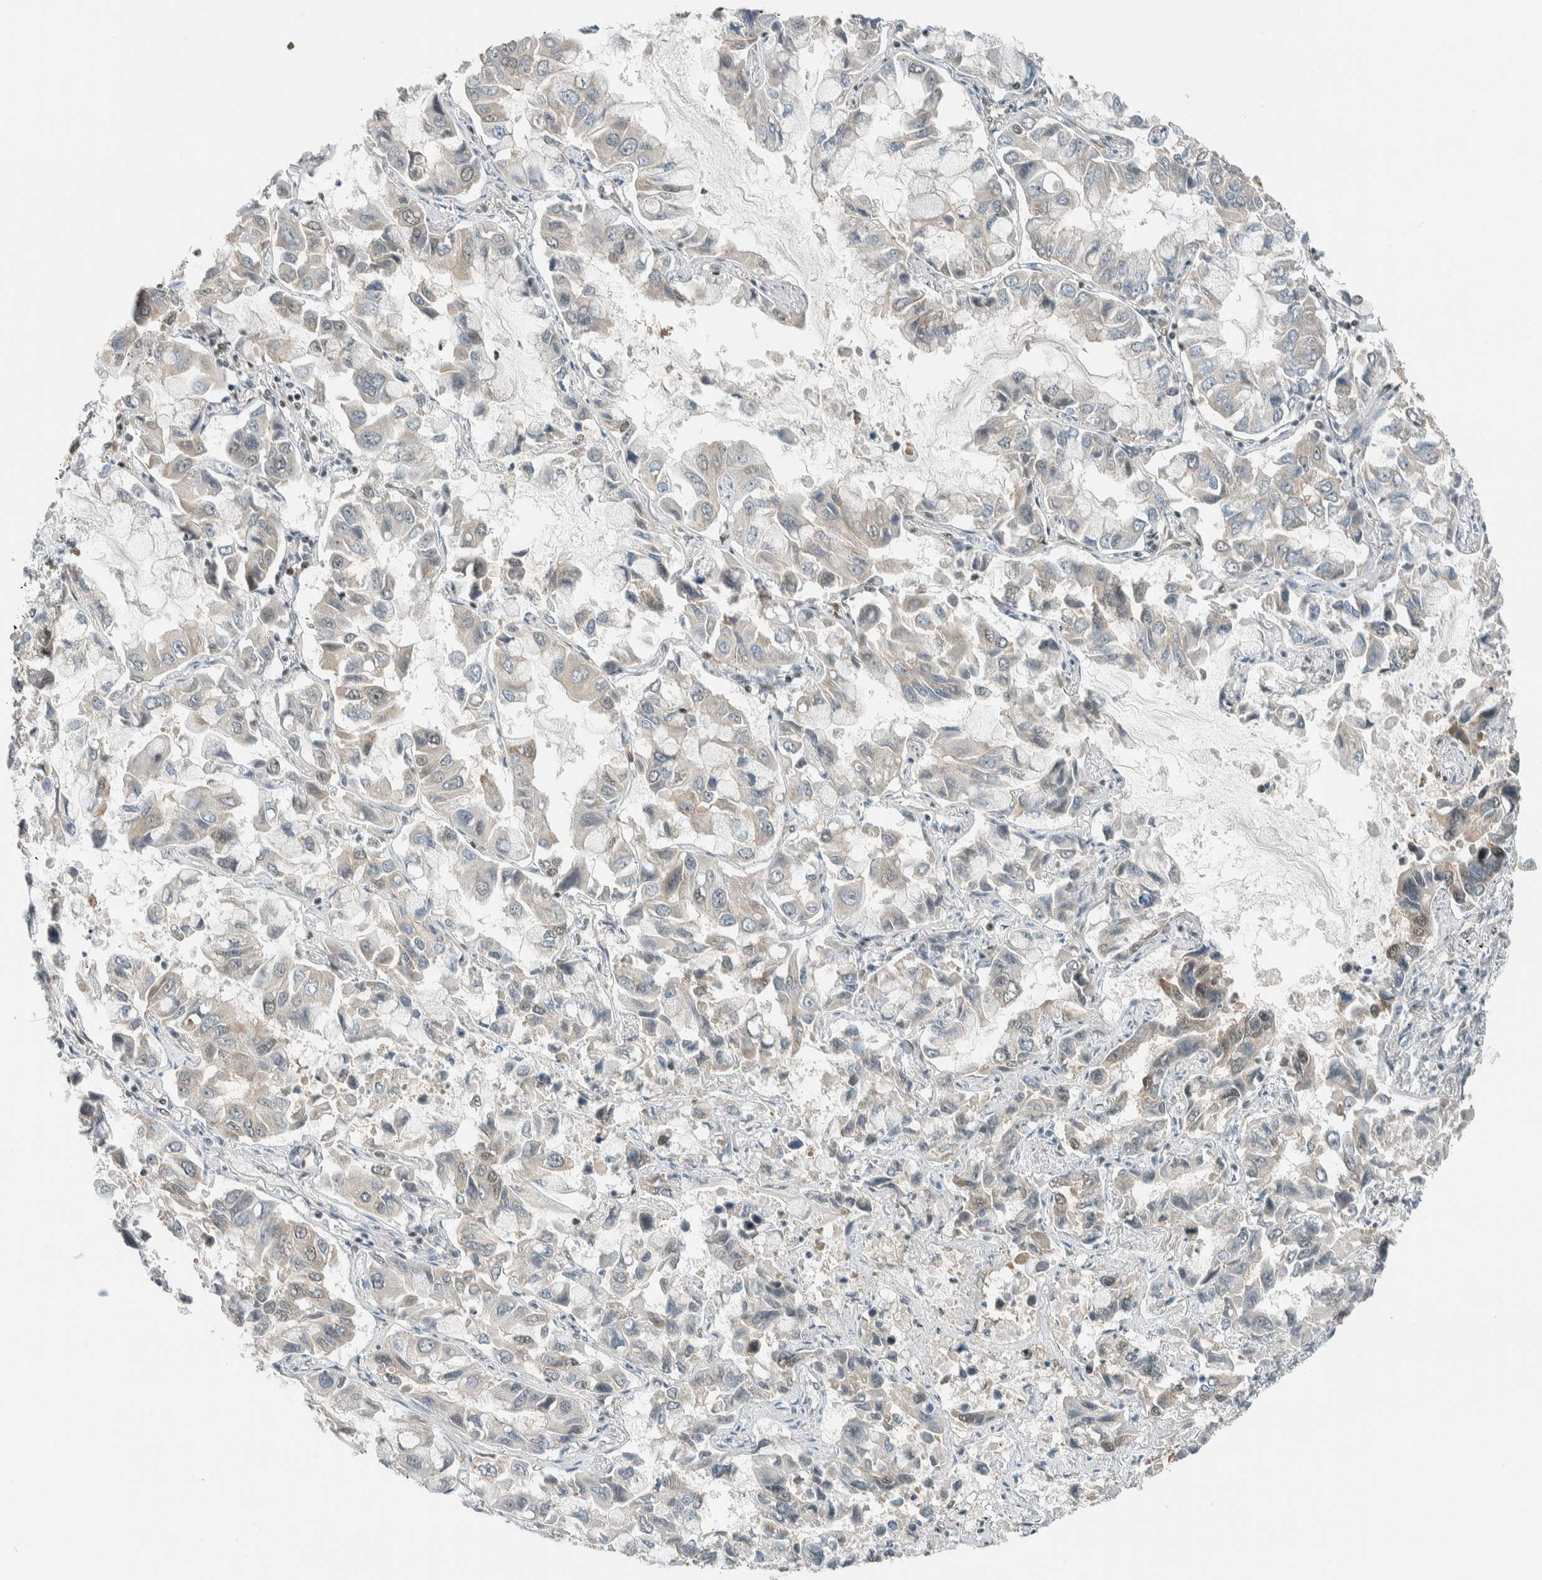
{"staining": {"intensity": "negative", "quantity": "none", "location": "none"}, "tissue": "lung cancer", "cell_type": "Tumor cells", "image_type": "cancer", "snomed": [{"axis": "morphology", "description": "Adenocarcinoma, NOS"}, {"axis": "topography", "description": "Lung"}], "caption": "An immunohistochemistry photomicrograph of adenocarcinoma (lung) is shown. There is no staining in tumor cells of adenocarcinoma (lung). (DAB immunohistochemistry with hematoxylin counter stain).", "gene": "NIBAN2", "patient": {"sex": "male", "age": 64}}